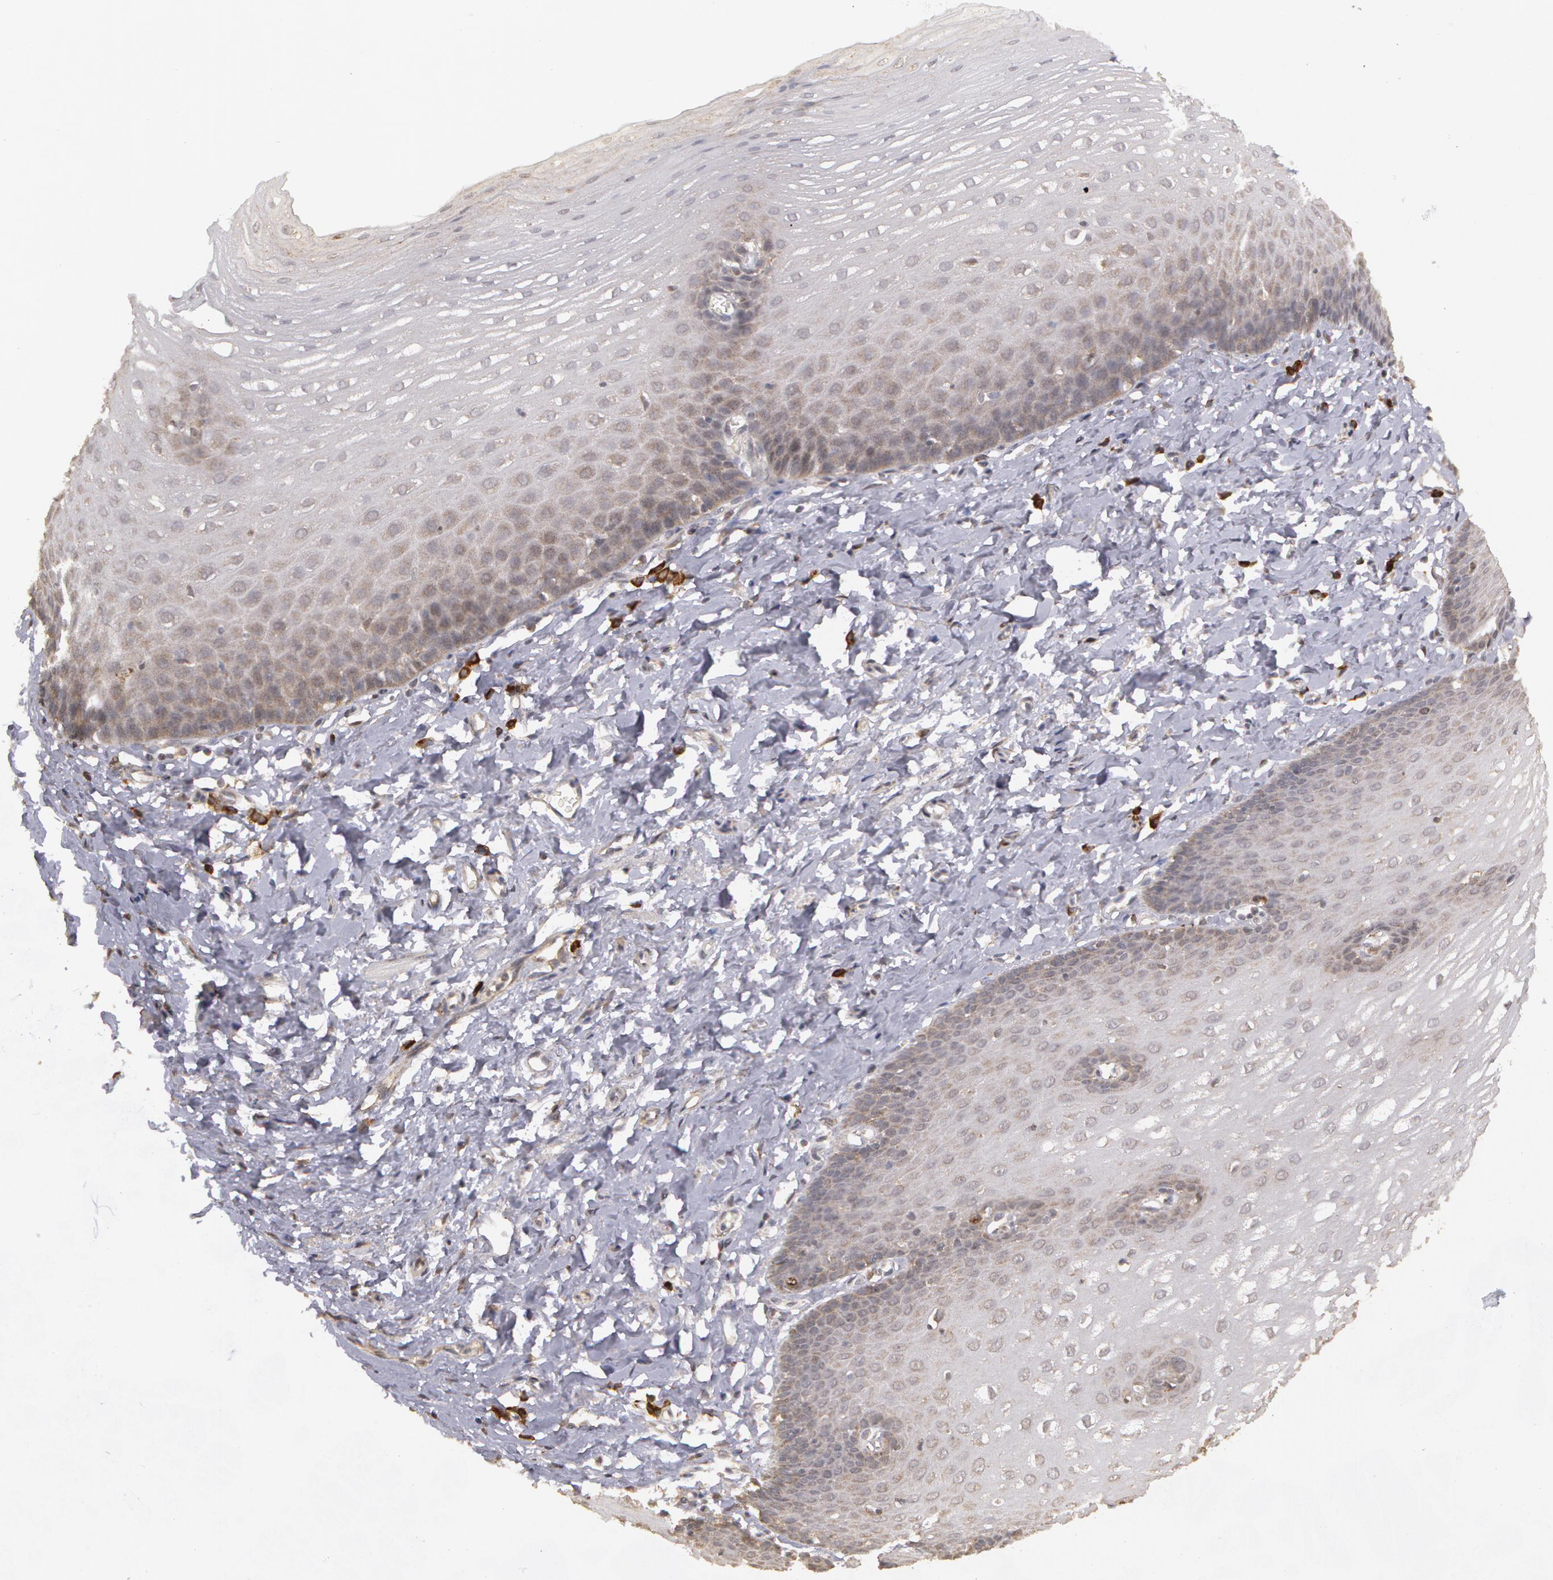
{"staining": {"intensity": "weak", "quantity": "25%-75%", "location": "nuclear"}, "tissue": "esophagus", "cell_type": "Squamous epithelial cells", "image_type": "normal", "snomed": [{"axis": "morphology", "description": "Normal tissue, NOS"}, {"axis": "topography", "description": "Esophagus"}], "caption": "This image exhibits immunohistochemistry staining of unremarkable human esophagus, with low weak nuclear expression in about 25%-75% of squamous epithelial cells.", "gene": "GLIS1", "patient": {"sex": "male", "age": 70}}